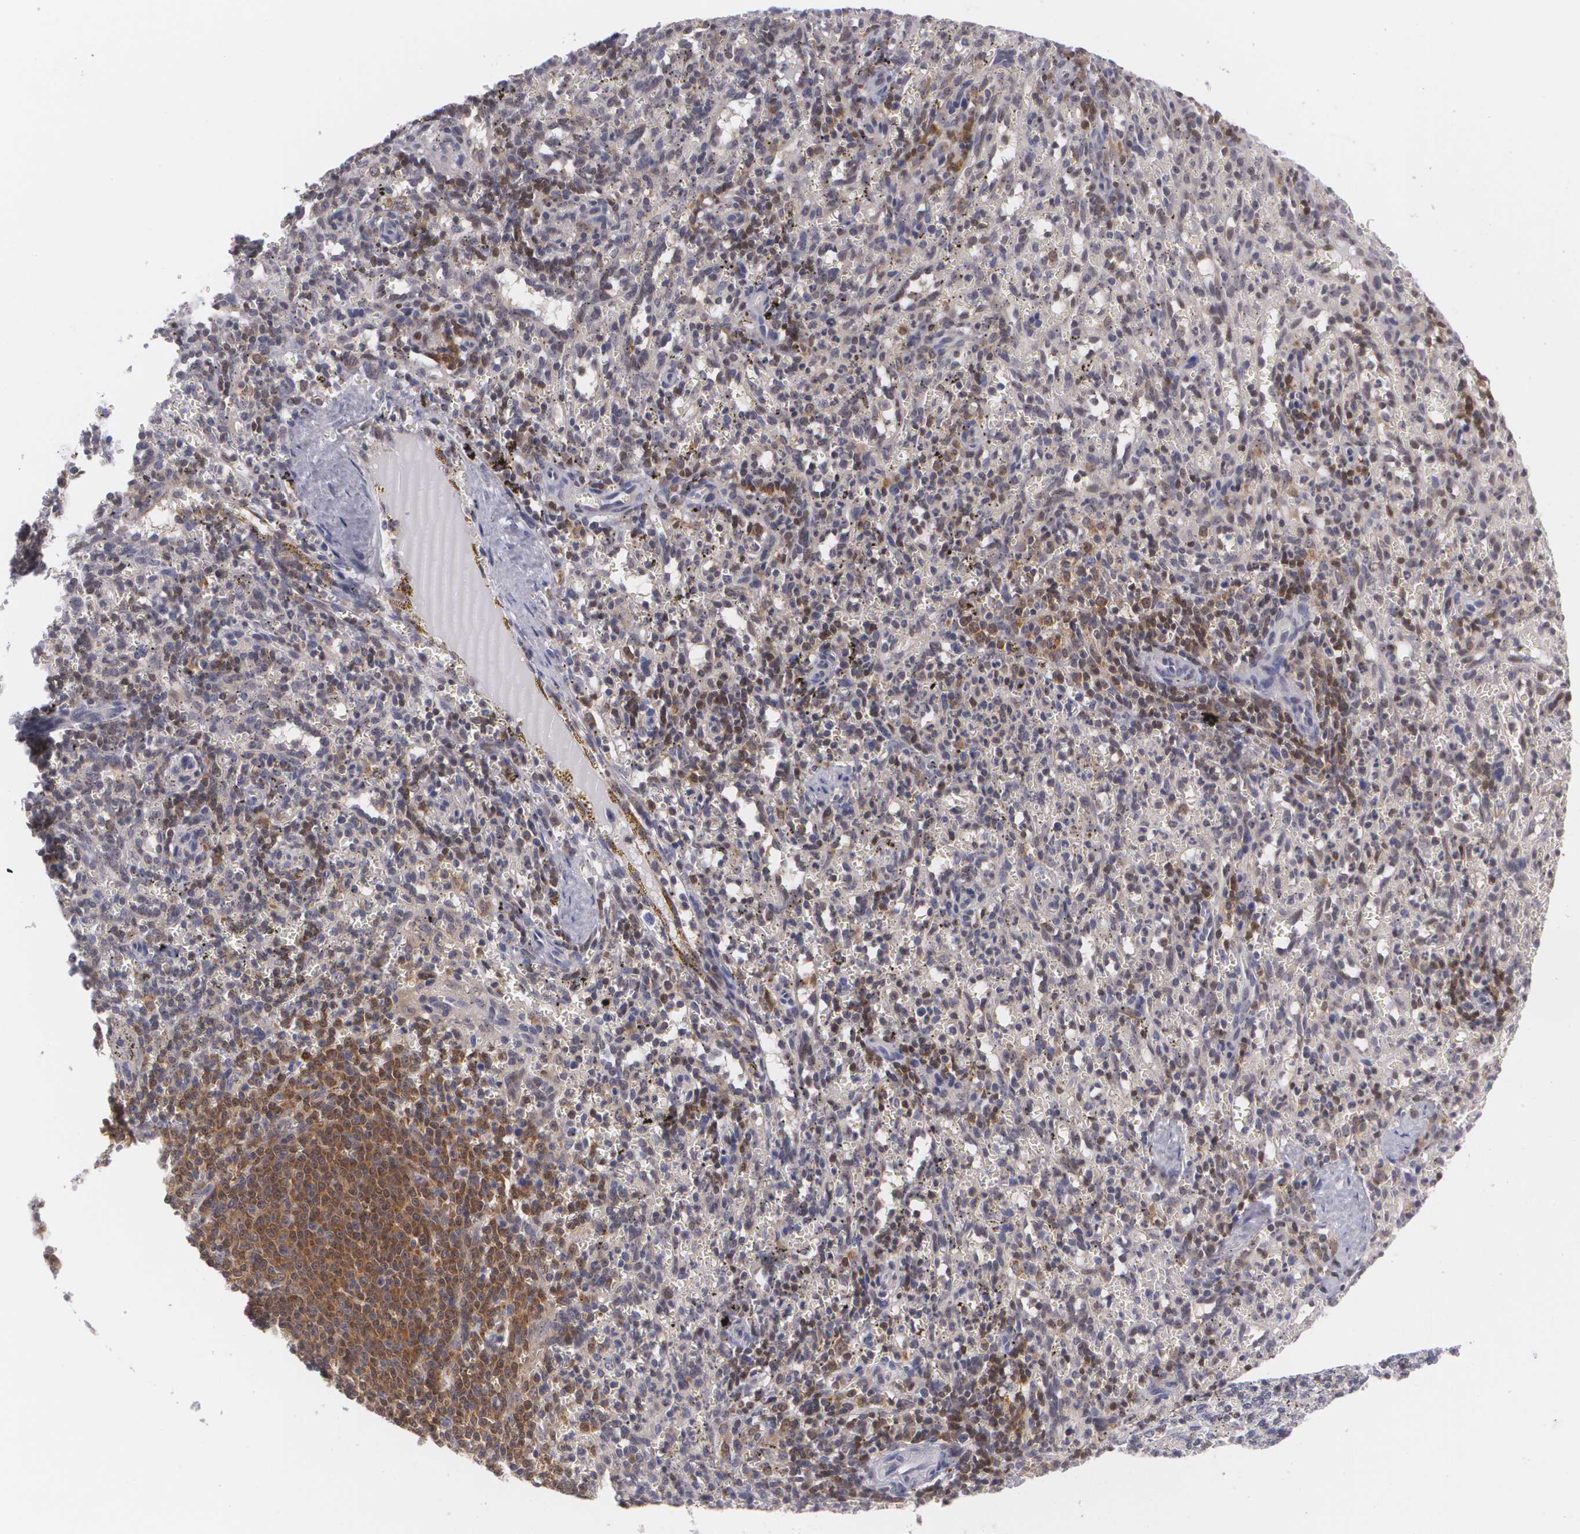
{"staining": {"intensity": "negative", "quantity": "none", "location": "none"}, "tissue": "spleen", "cell_type": "Cells in red pulp", "image_type": "normal", "snomed": [{"axis": "morphology", "description": "Normal tissue, NOS"}, {"axis": "topography", "description": "Spleen"}], "caption": "High power microscopy photomicrograph of an immunohistochemistry (IHC) histopathology image of normal spleen, revealing no significant staining in cells in red pulp.", "gene": "BCL10", "patient": {"sex": "female", "age": 10}}